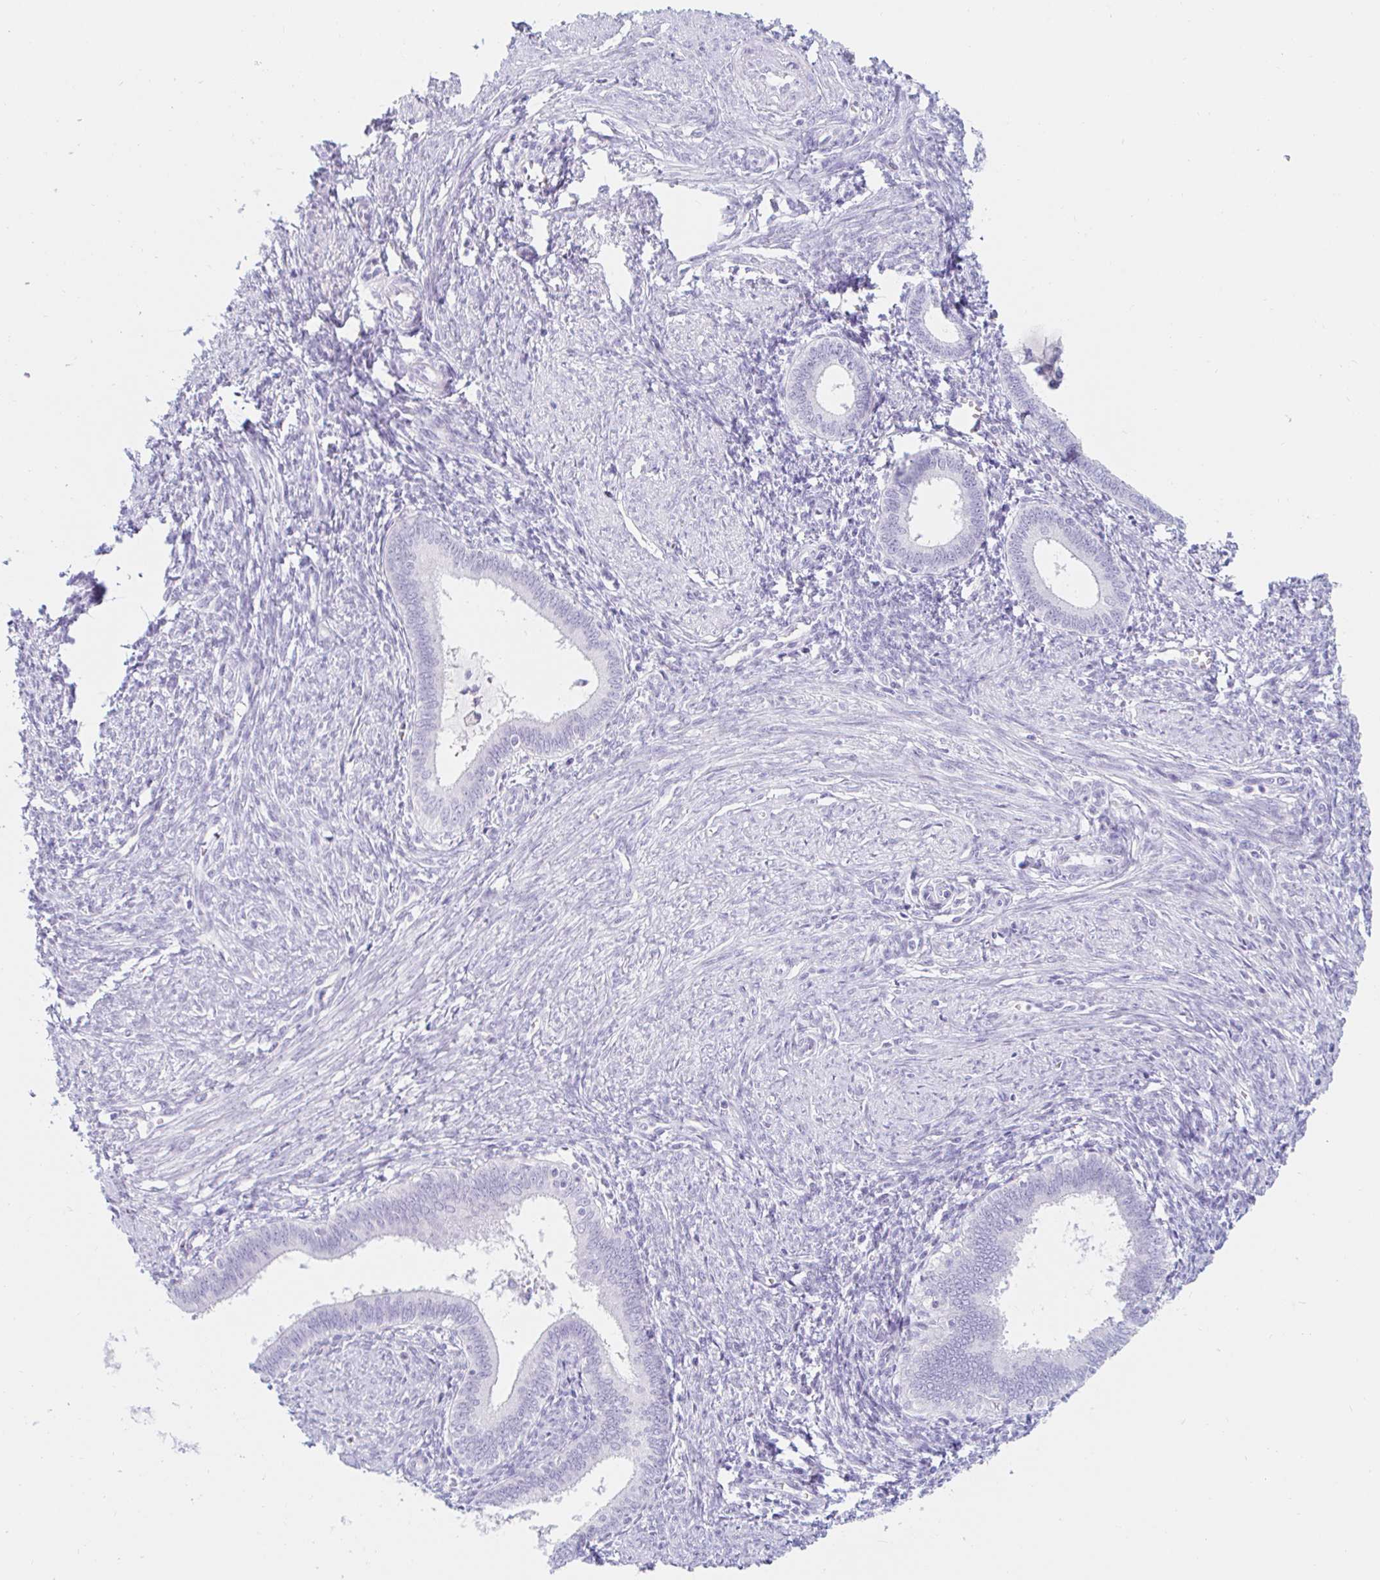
{"staining": {"intensity": "negative", "quantity": "none", "location": "none"}, "tissue": "endometrium", "cell_type": "Cells in endometrial stroma", "image_type": "normal", "snomed": [{"axis": "morphology", "description": "Normal tissue, NOS"}, {"axis": "topography", "description": "Endometrium"}], "caption": "The micrograph demonstrates no staining of cells in endometrial stroma in unremarkable endometrium.", "gene": "TEX44", "patient": {"sex": "female", "age": 41}}